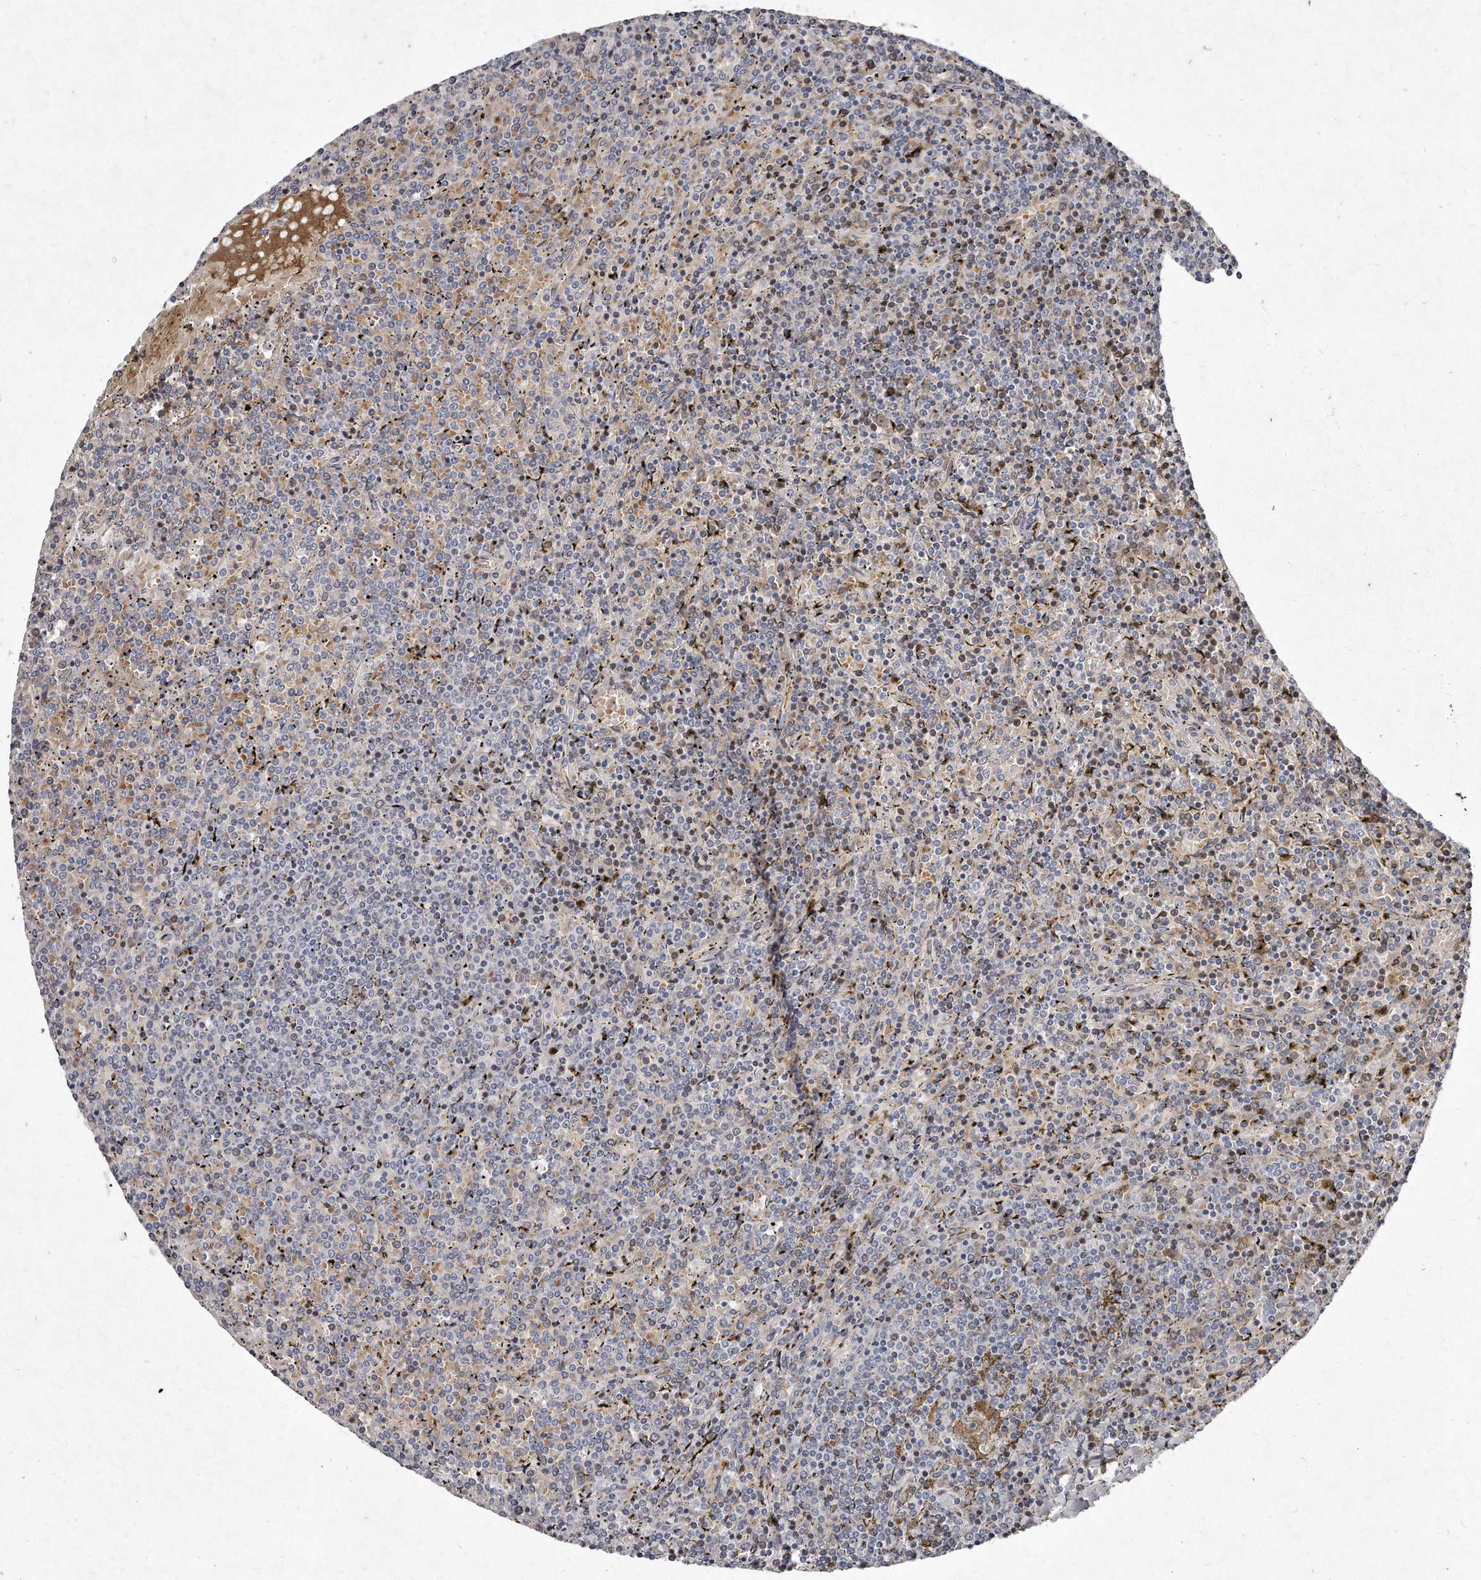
{"staining": {"intensity": "negative", "quantity": "none", "location": "none"}, "tissue": "lymphoma", "cell_type": "Tumor cells", "image_type": "cancer", "snomed": [{"axis": "morphology", "description": "Malignant lymphoma, non-Hodgkin's type, Low grade"}, {"axis": "topography", "description": "Spleen"}], "caption": "This is a image of IHC staining of lymphoma, which shows no expression in tumor cells.", "gene": "TECR", "patient": {"sex": "female", "age": 19}}